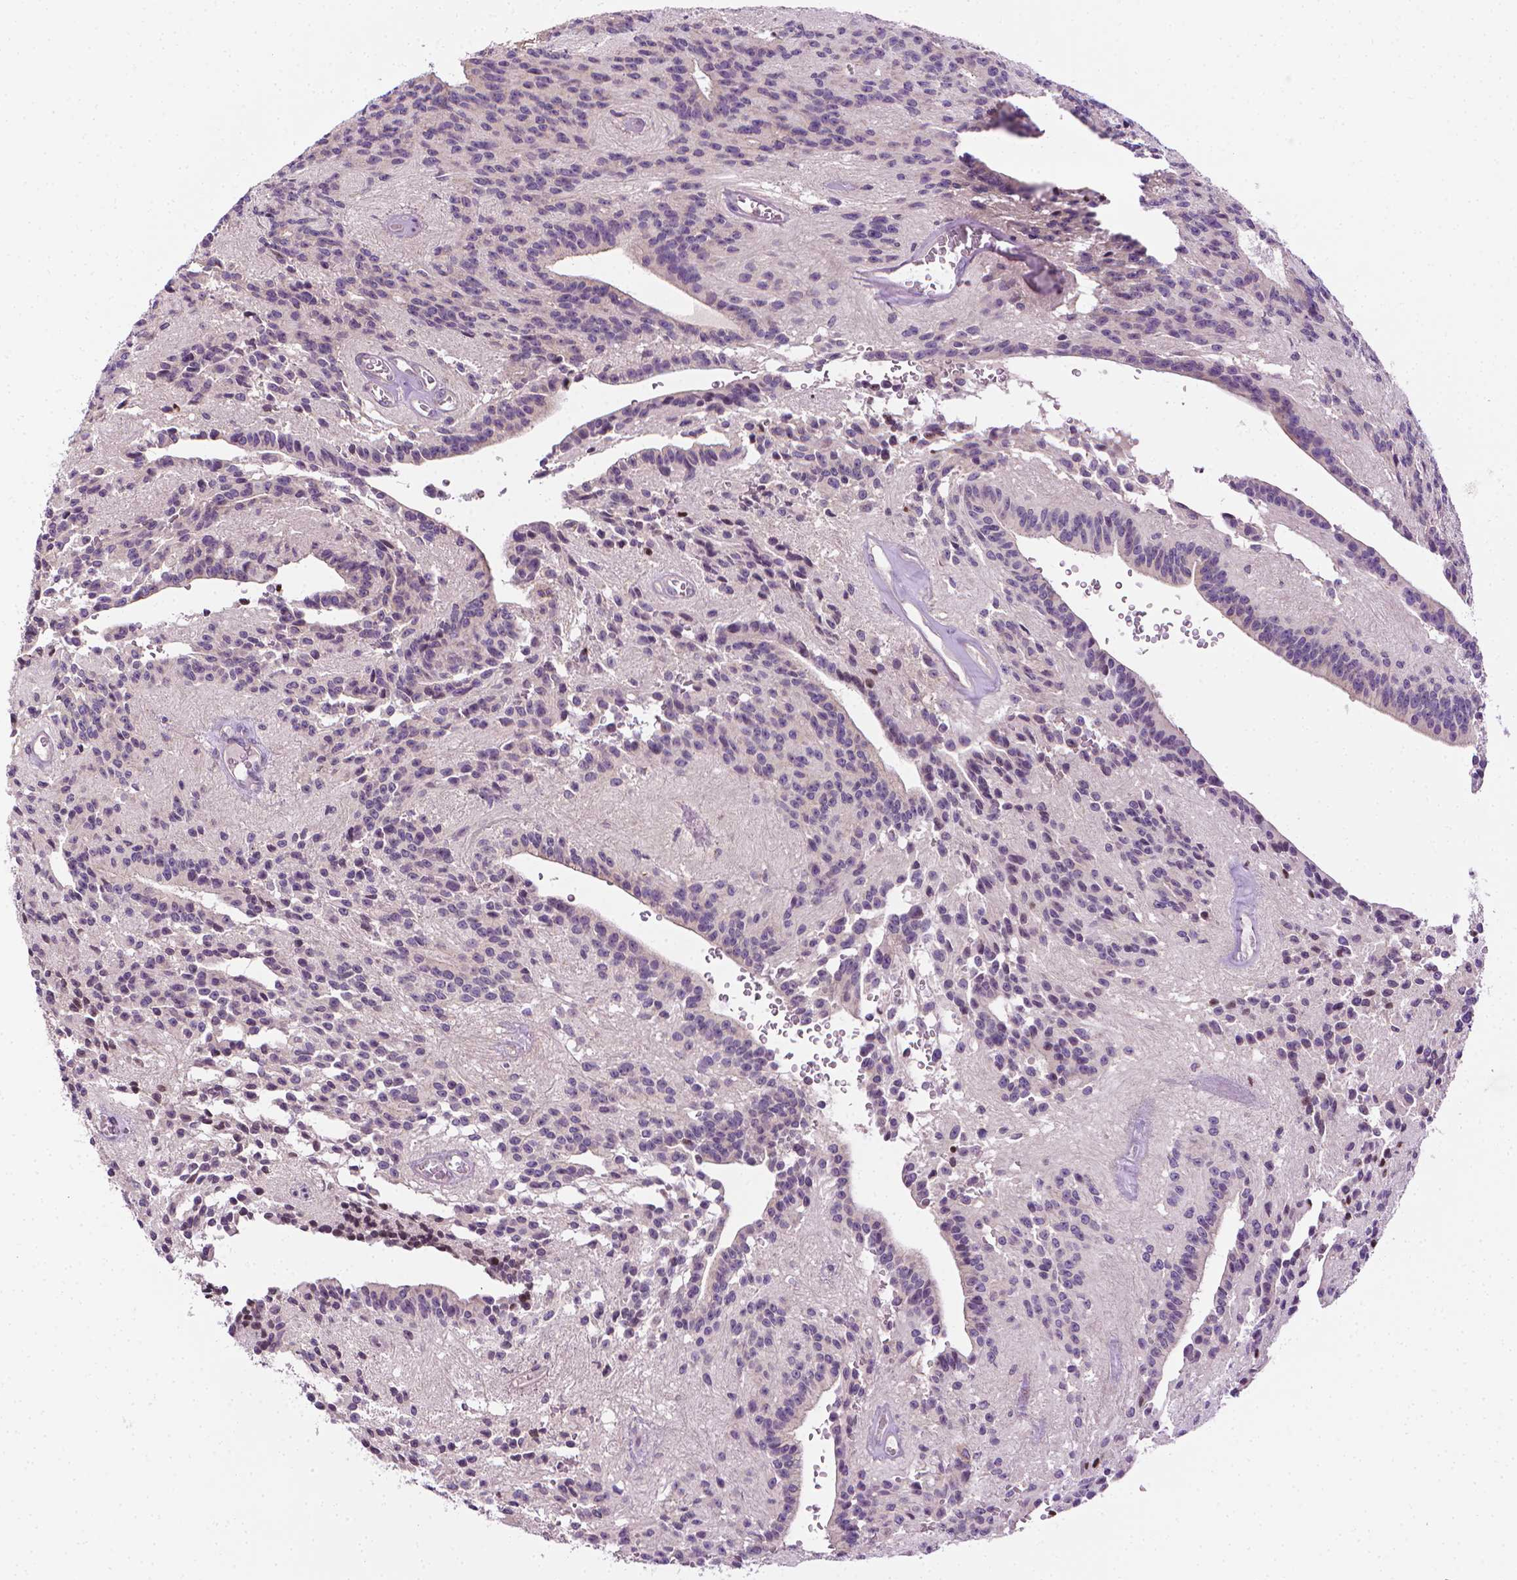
{"staining": {"intensity": "weak", "quantity": "<25%", "location": "nuclear"}, "tissue": "glioma", "cell_type": "Tumor cells", "image_type": "cancer", "snomed": [{"axis": "morphology", "description": "Glioma, malignant, Low grade"}, {"axis": "topography", "description": "Brain"}], "caption": "DAB immunohistochemical staining of human malignant low-grade glioma shows no significant positivity in tumor cells.", "gene": "MCOLN3", "patient": {"sex": "male", "age": 31}}